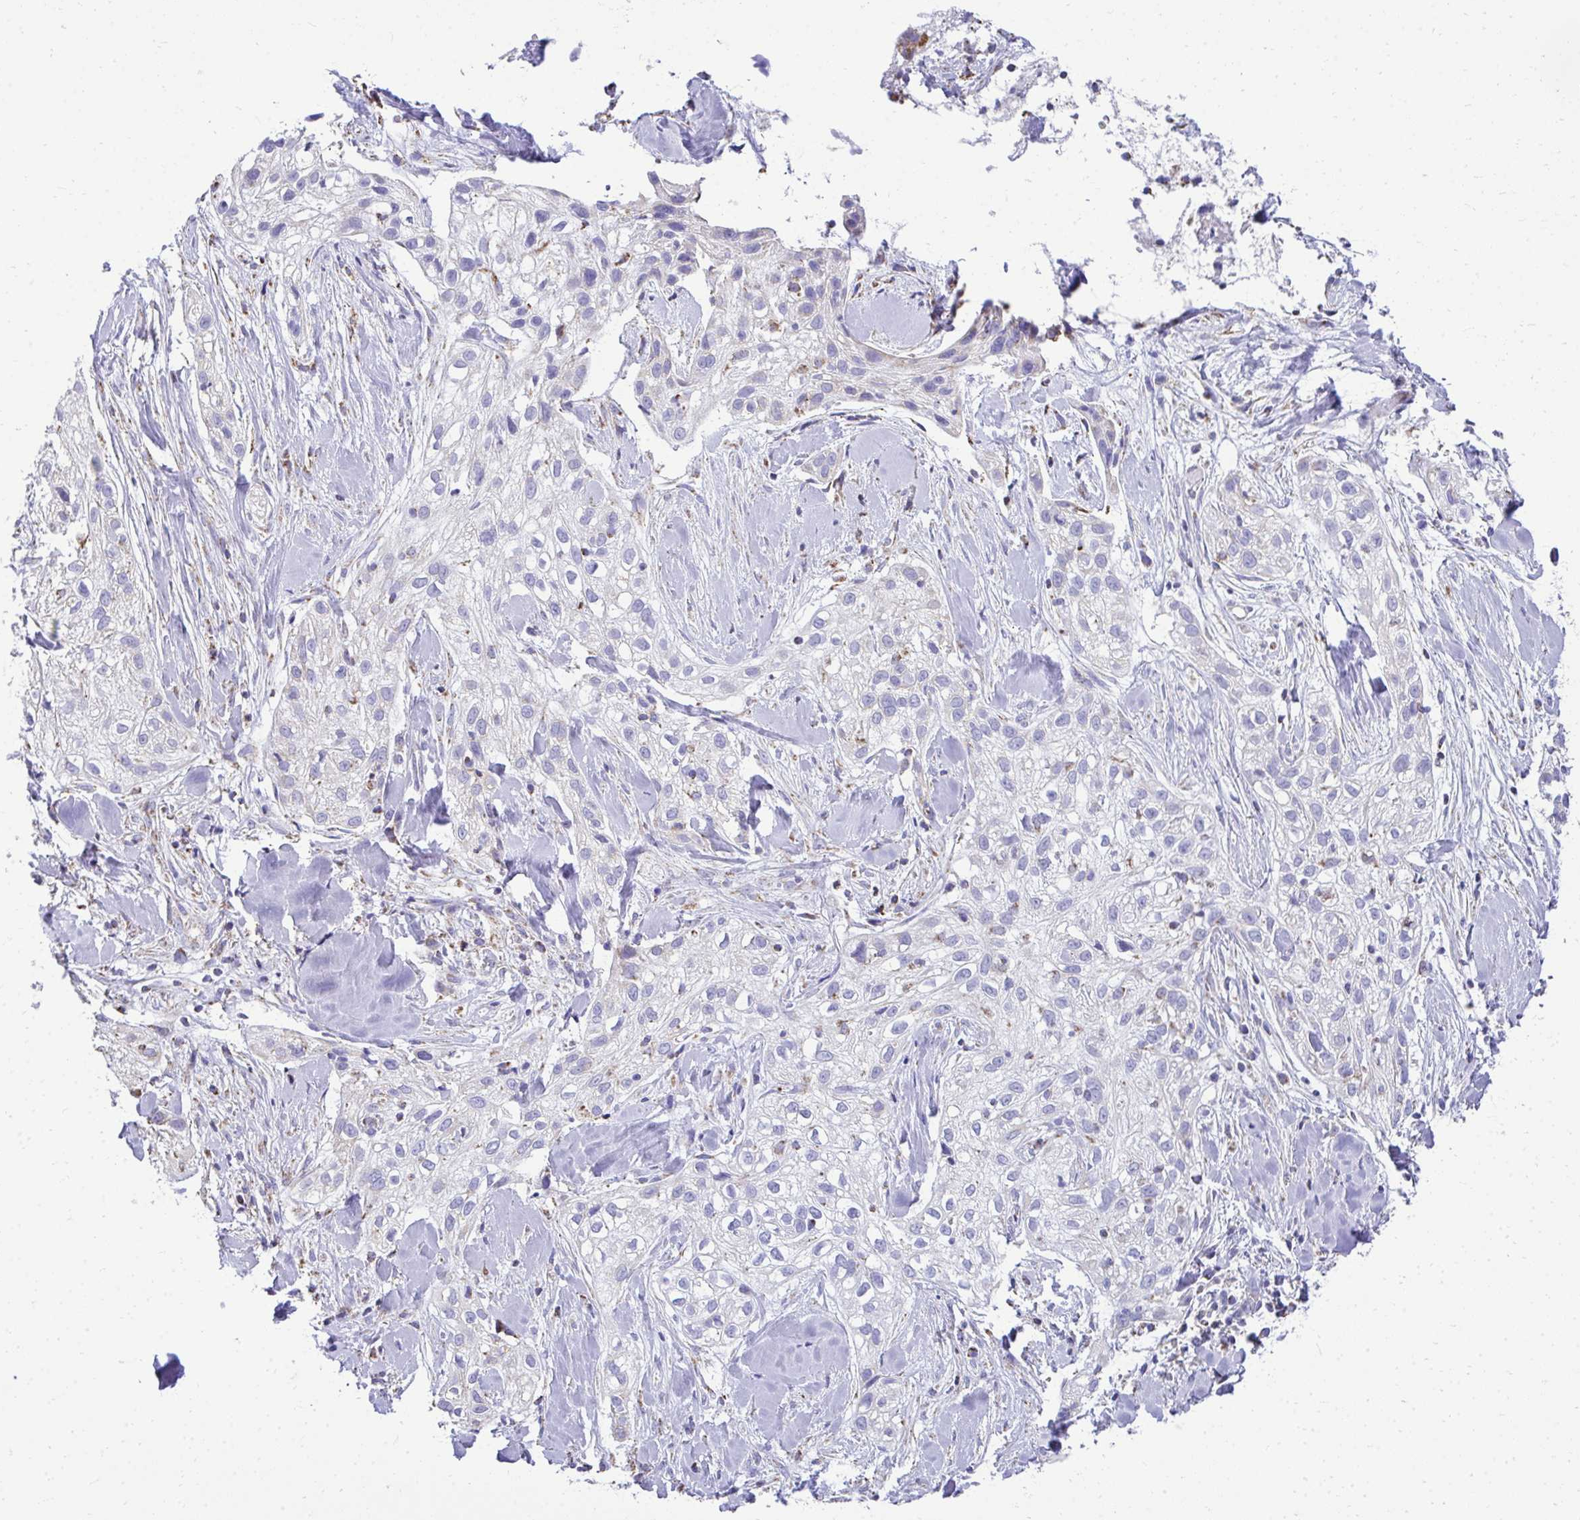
{"staining": {"intensity": "negative", "quantity": "none", "location": "none"}, "tissue": "skin cancer", "cell_type": "Tumor cells", "image_type": "cancer", "snomed": [{"axis": "morphology", "description": "Squamous cell carcinoma, NOS"}, {"axis": "topography", "description": "Skin"}], "caption": "Tumor cells show no significant positivity in skin squamous cell carcinoma. (Immunohistochemistry (ihc), brightfield microscopy, high magnification).", "gene": "MPZL2", "patient": {"sex": "male", "age": 82}}